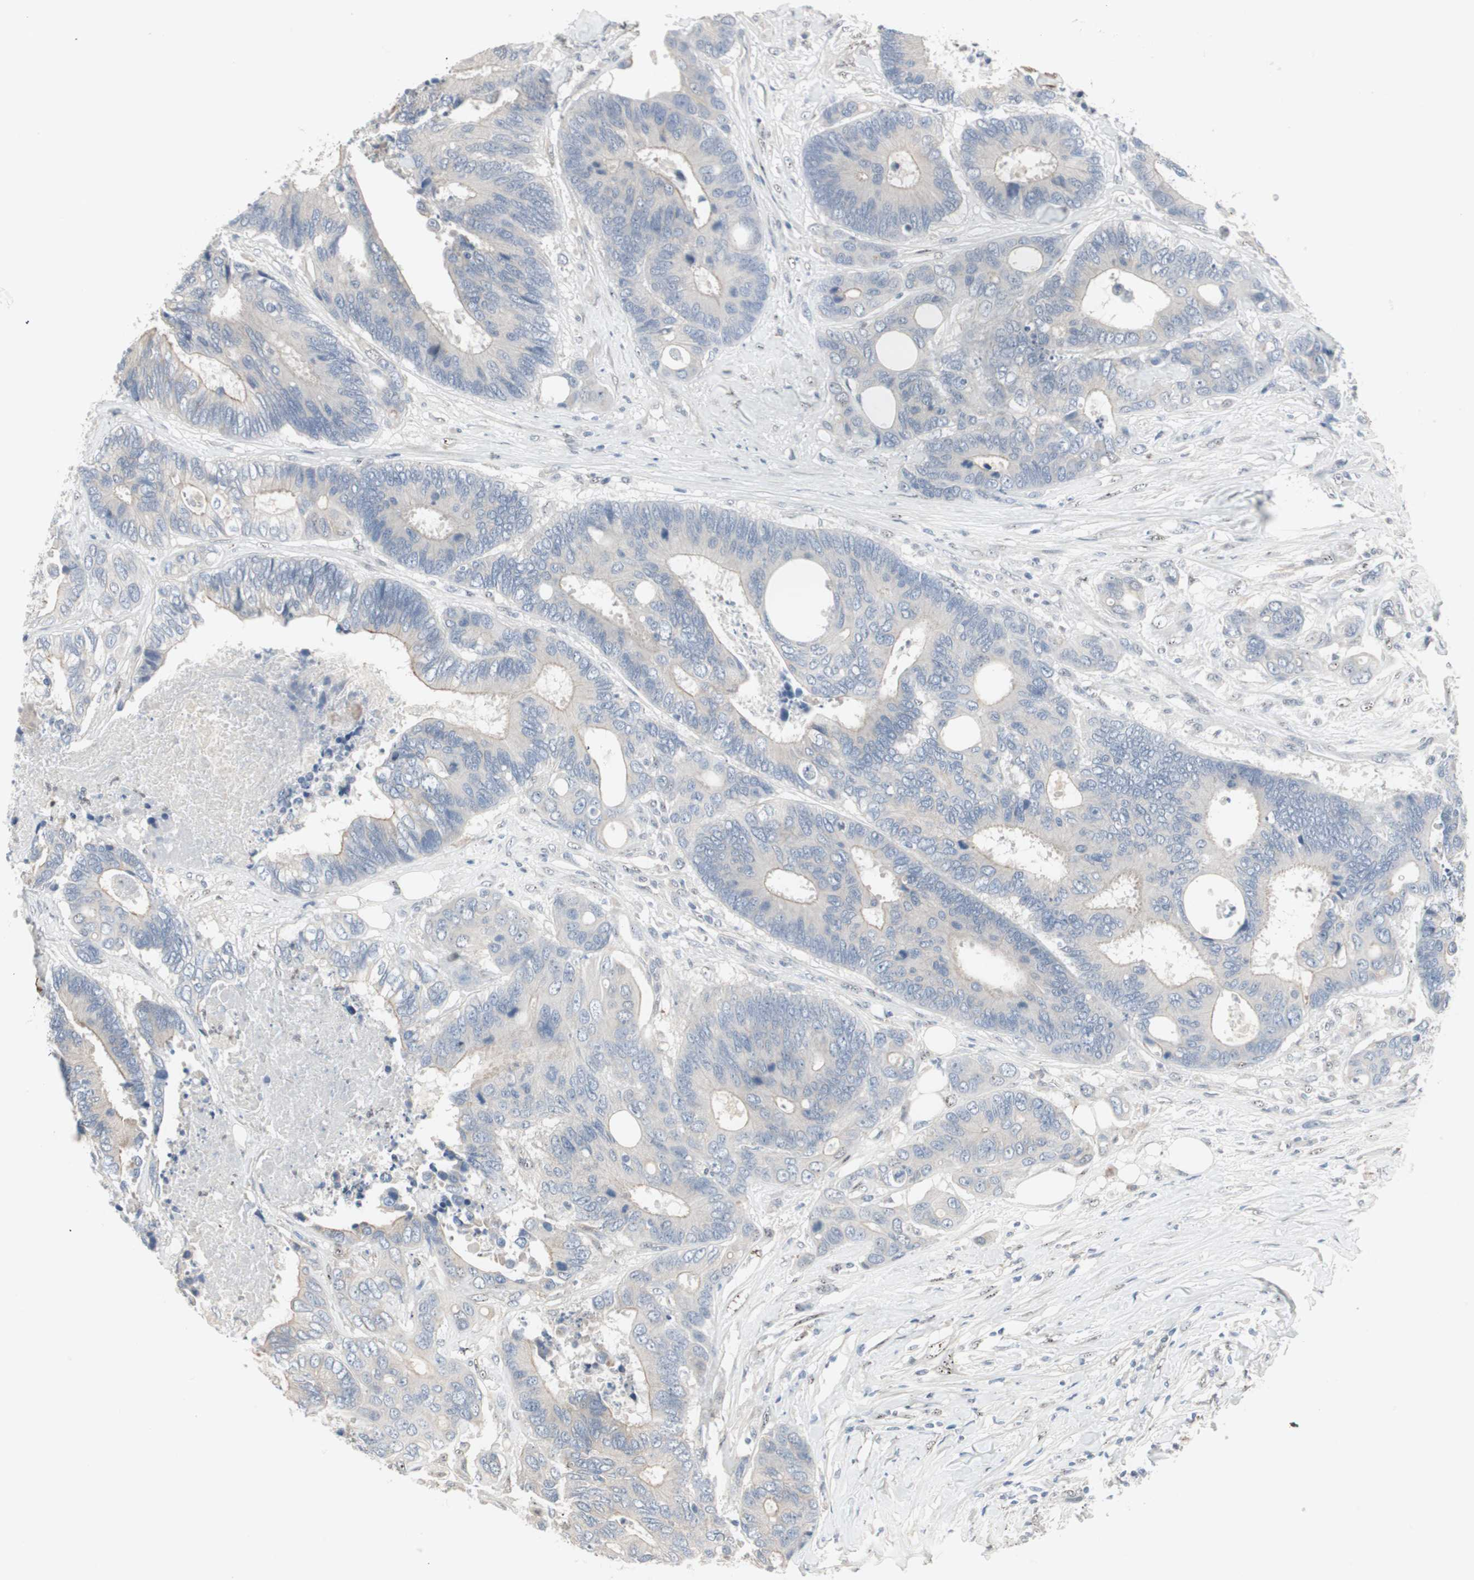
{"staining": {"intensity": "negative", "quantity": "none", "location": "none"}, "tissue": "colorectal cancer", "cell_type": "Tumor cells", "image_type": "cancer", "snomed": [{"axis": "morphology", "description": "Adenocarcinoma, NOS"}, {"axis": "topography", "description": "Rectum"}], "caption": "A histopathology image of human colorectal adenocarcinoma is negative for staining in tumor cells.", "gene": "CAND2", "patient": {"sex": "male", "age": 55}}